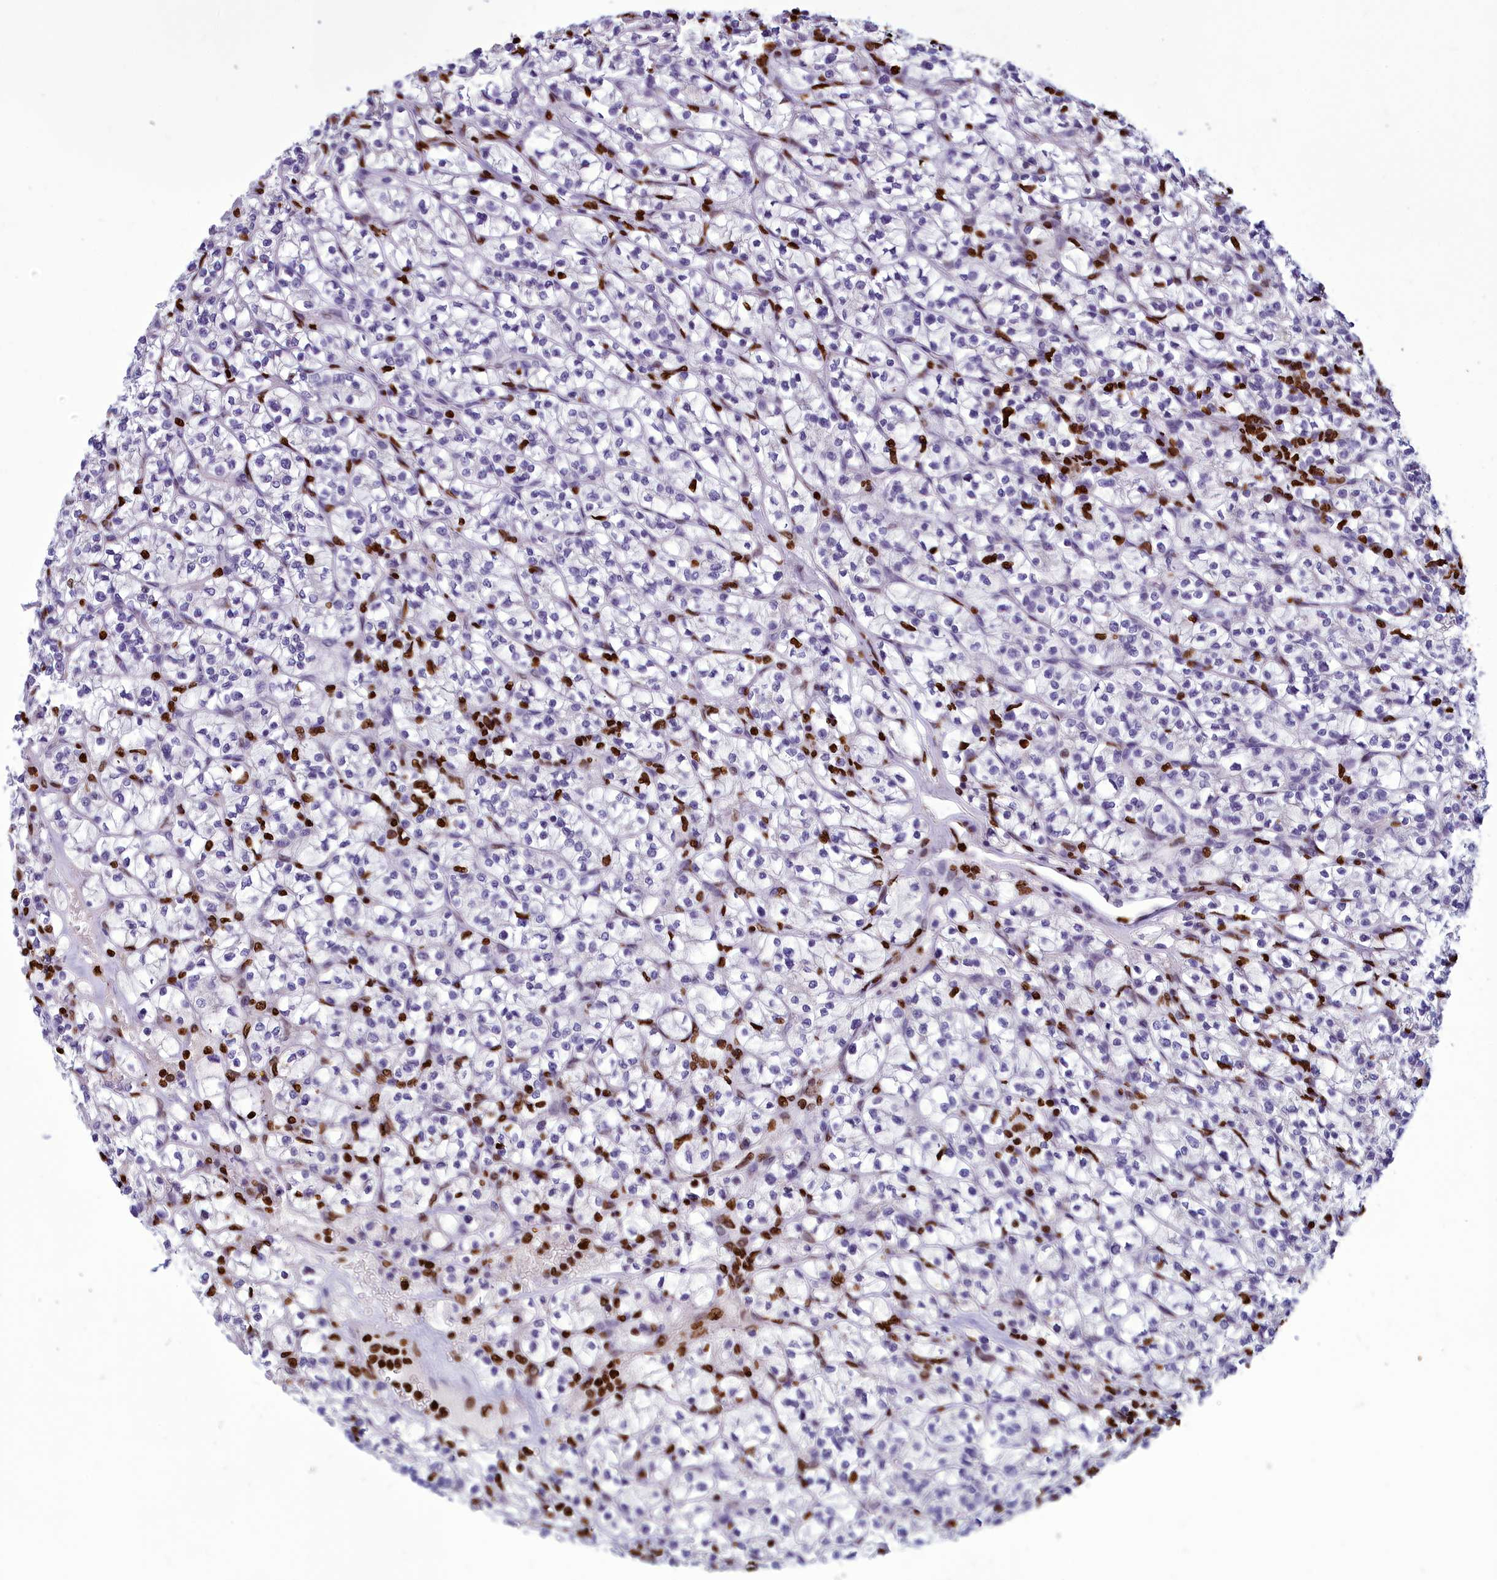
{"staining": {"intensity": "negative", "quantity": "none", "location": "none"}, "tissue": "renal cancer", "cell_type": "Tumor cells", "image_type": "cancer", "snomed": [{"axis": "morphology", "description": "Adenocarcinoma, NOS"}, {"axis": "topography", "description": "Kidney"}], "caption": "Tumor cells show no significant protein expression in renal adenocarcinoma.", "gene": "AKAP17A", "patient": {"sex": "female", "age": 64}}